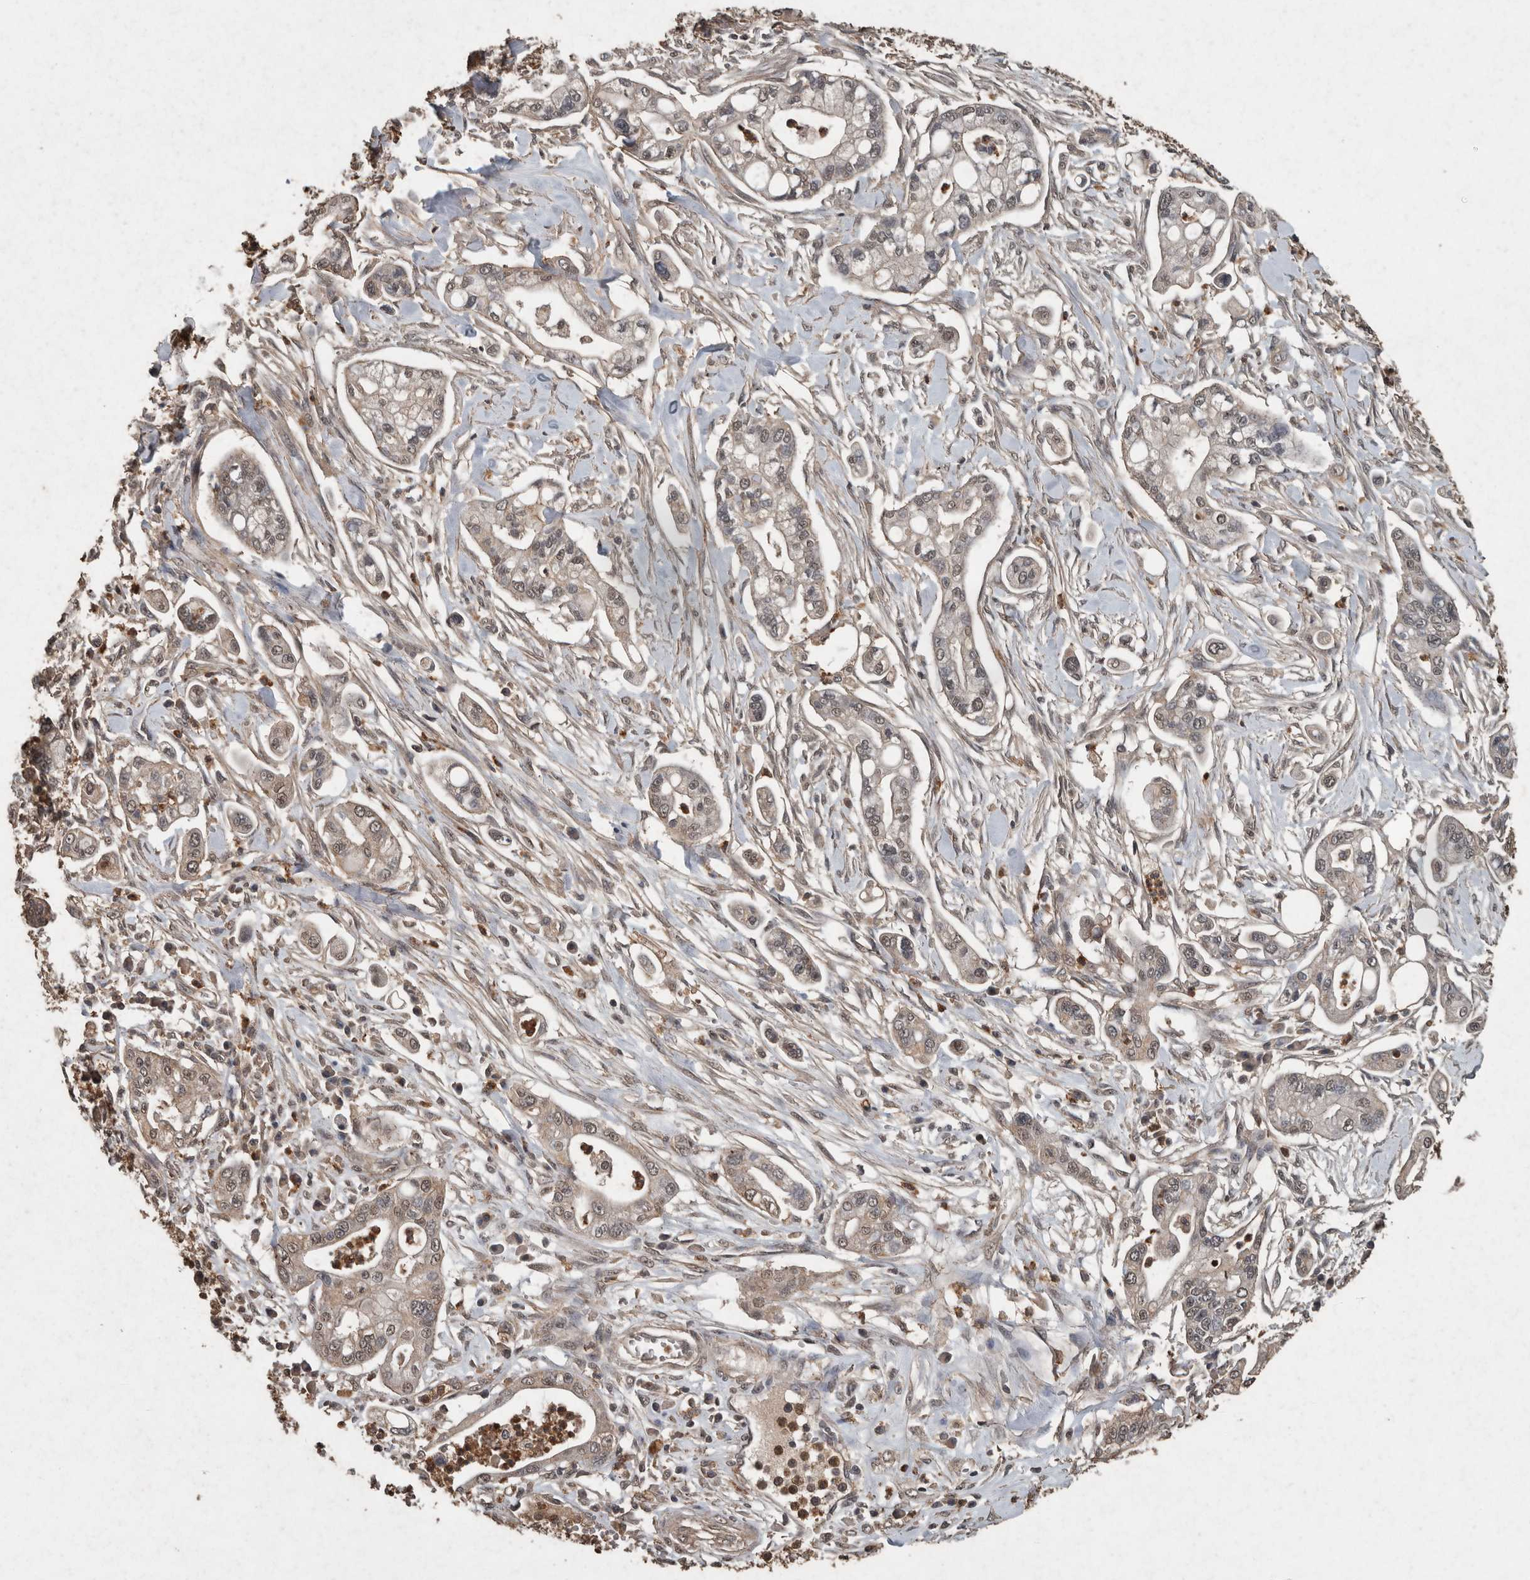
{"staining": {"intensity": "weak", "quantity": "25%-75%", "location": "cytoplasmic/membranous,nuclear"}, "tissue": "pancreatic cancer", "cell_type": "Tumor cells", "image_type": "cancer", "snomed": [{"axis": "morphology", "description": "Adenocarcinoma, NOS"}, {"axis": "topography", "description": "Pancreas"}], "caption": "Pancreatic cancer (adenocarcinoma) tissue shows weak cytoplasmic/membranous and nuclear expression in approximately 25%-75% of tumor cells, visualized by immunohistochemistry. The protein is shown in brown color, while the nuclei are stained blue.", "gene": "FGFRL1", "patient": {"sex": "male", "age": 68}}